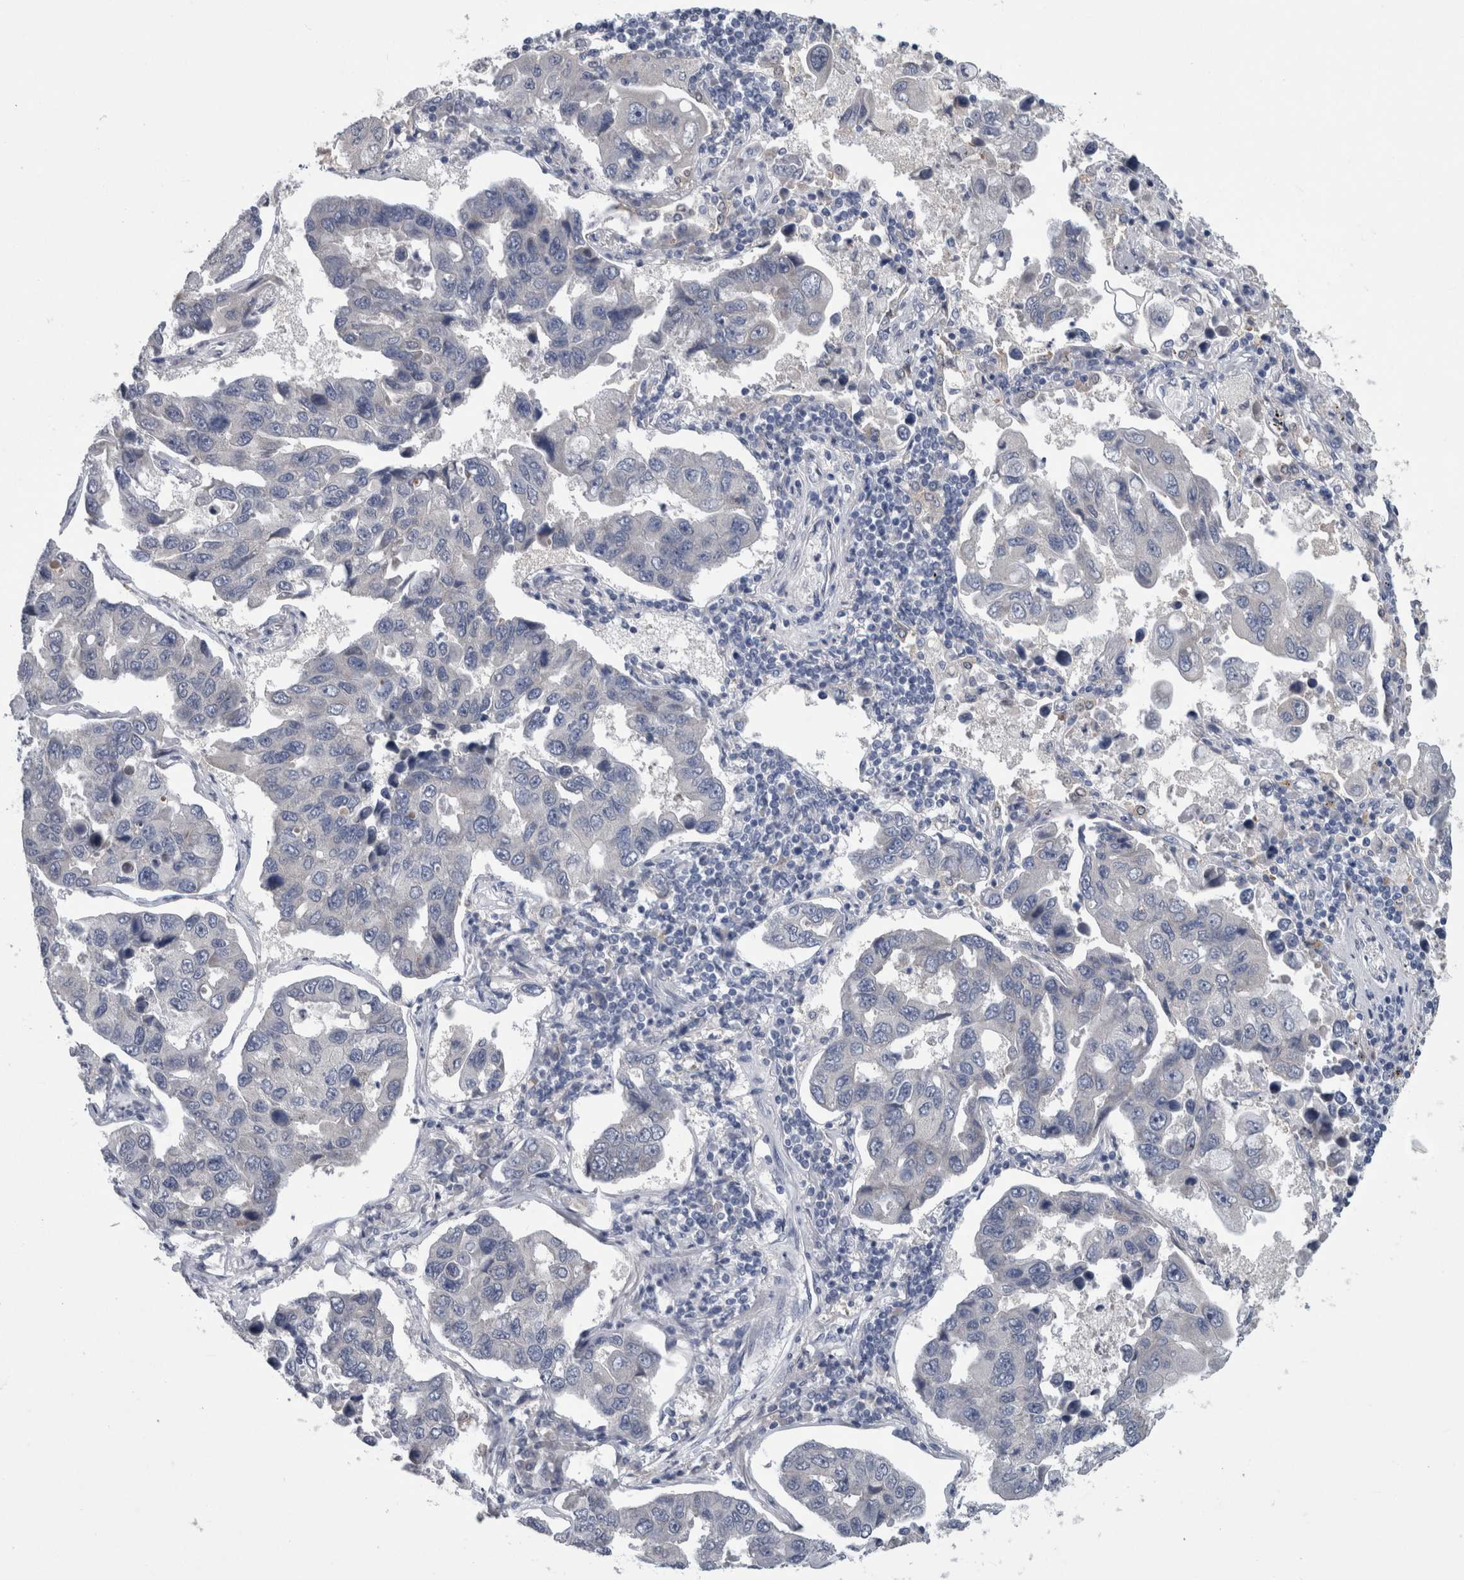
{"staining": {"intensity": "negative", "quantity": "none", "location": "none"}, "tissue": "lung cancer", "cell_type": "Tumor cells", "image_type": "cancer", "snomed": [{"axis": "morphology", "description": "Adenocarcinoma, NOS"}, {"axis": "topography", "description": "Lung"}], "caption": "A high-resolution image shows immunohistochemistry (IHC) staining of lung adenocarcinoma, which reveals no significant positivity in tumor cells.", "gene": "FAM83H", "patient": {"sex": "male", "age": 64}}